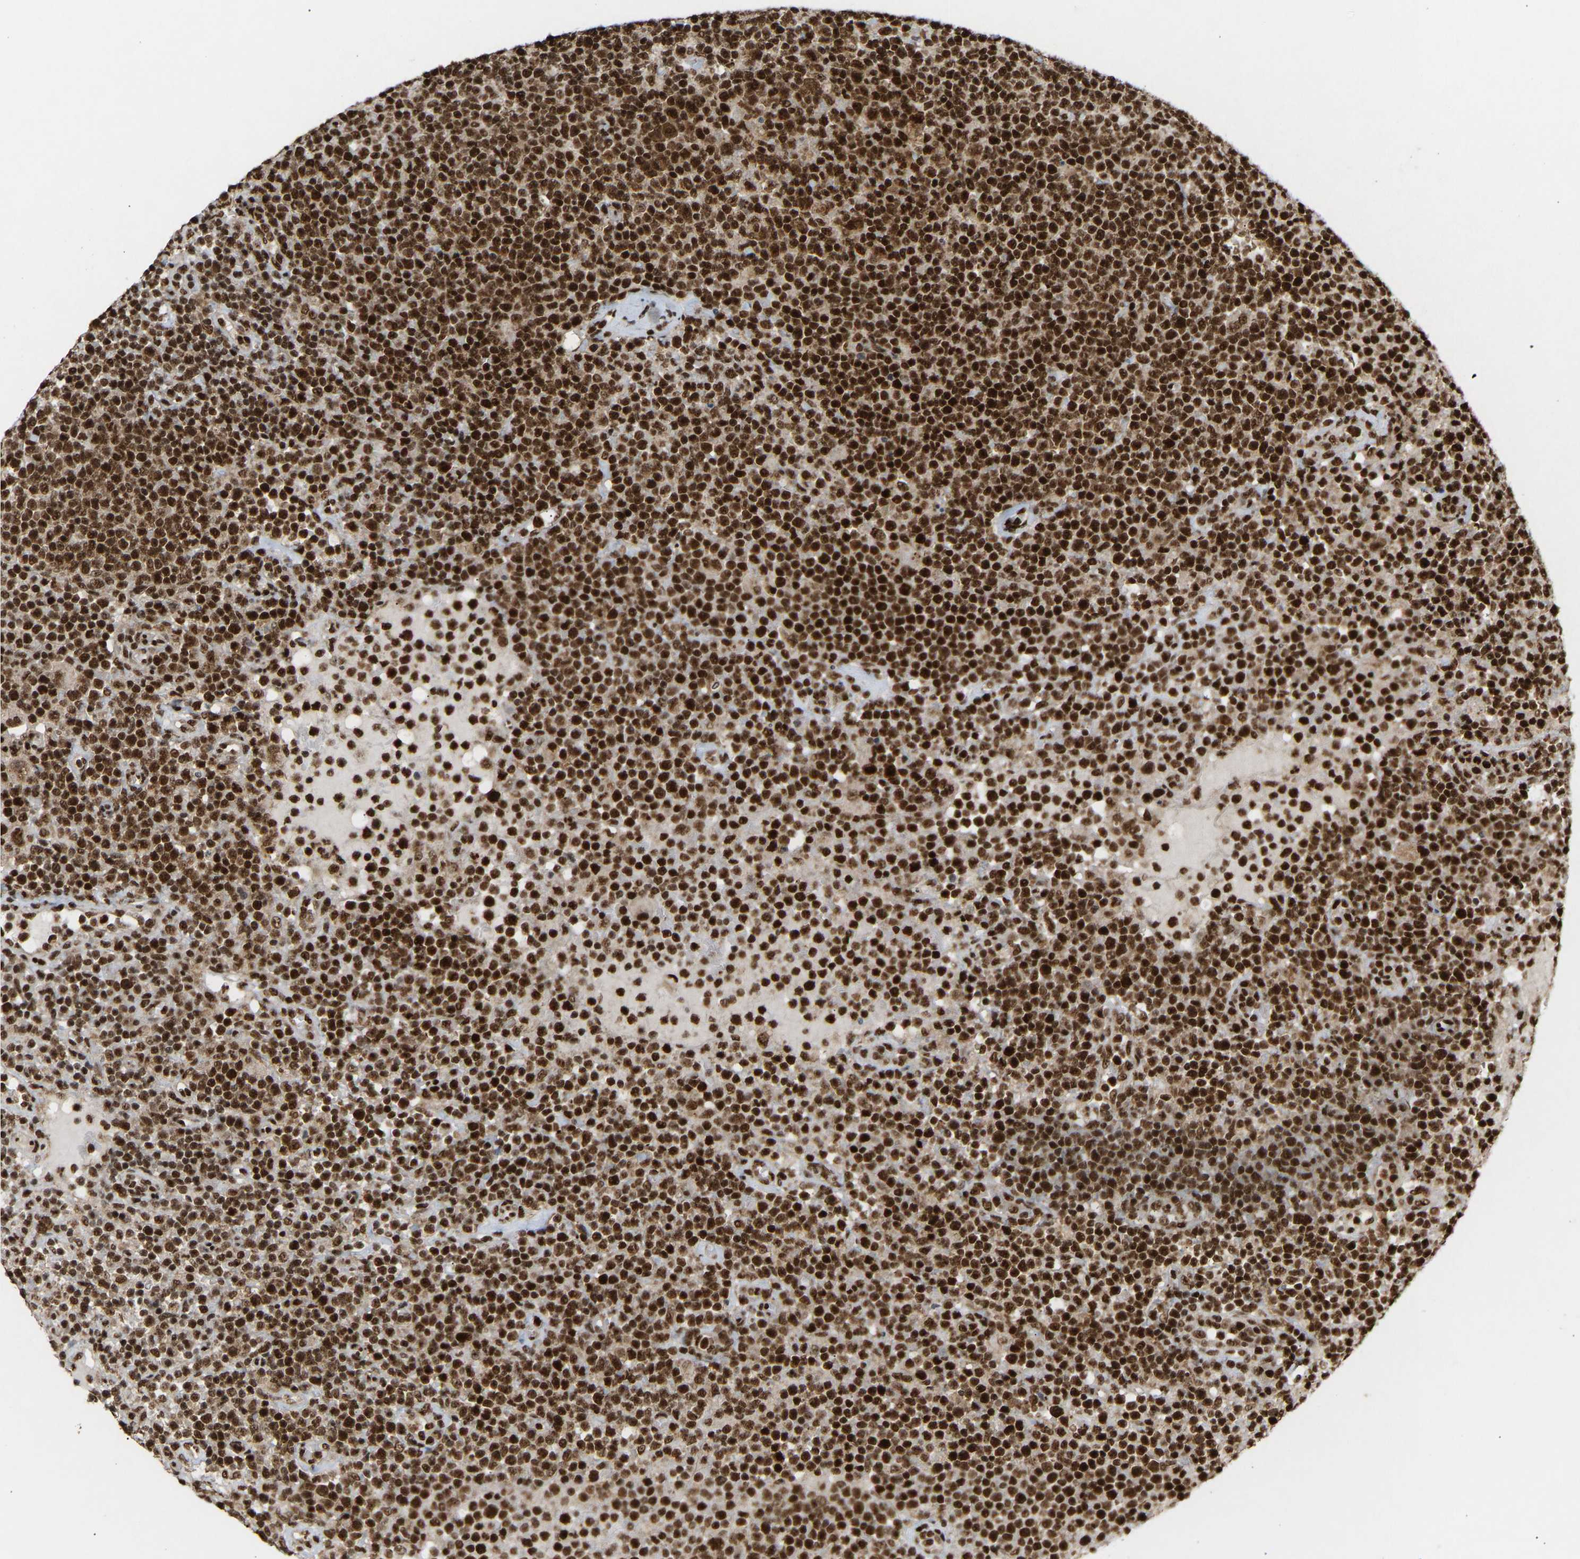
{"staining": {"intensity": "strong", "quantity": ">75%", "location": "nuclear"}, "tissue": "lymphoma", "cell_type": "Tumor cells", "image_type": "cancer", "snomed": [{"axis": "morphology", "description": "Malignant lymphoma, non-Hodgkin's type, High grade"}, {"axis": "topography", "description": "Lymph node"}], "caption": "Approximately >75% of tumor cells in human high-grade malignant lymphoma, non-Hodgkin's type exhibit strong nuclear protein expression as visualized by brown immunohistochemical staining.", "gene": "ALYREF", "patient": {"sex": "male", "age": 61}}